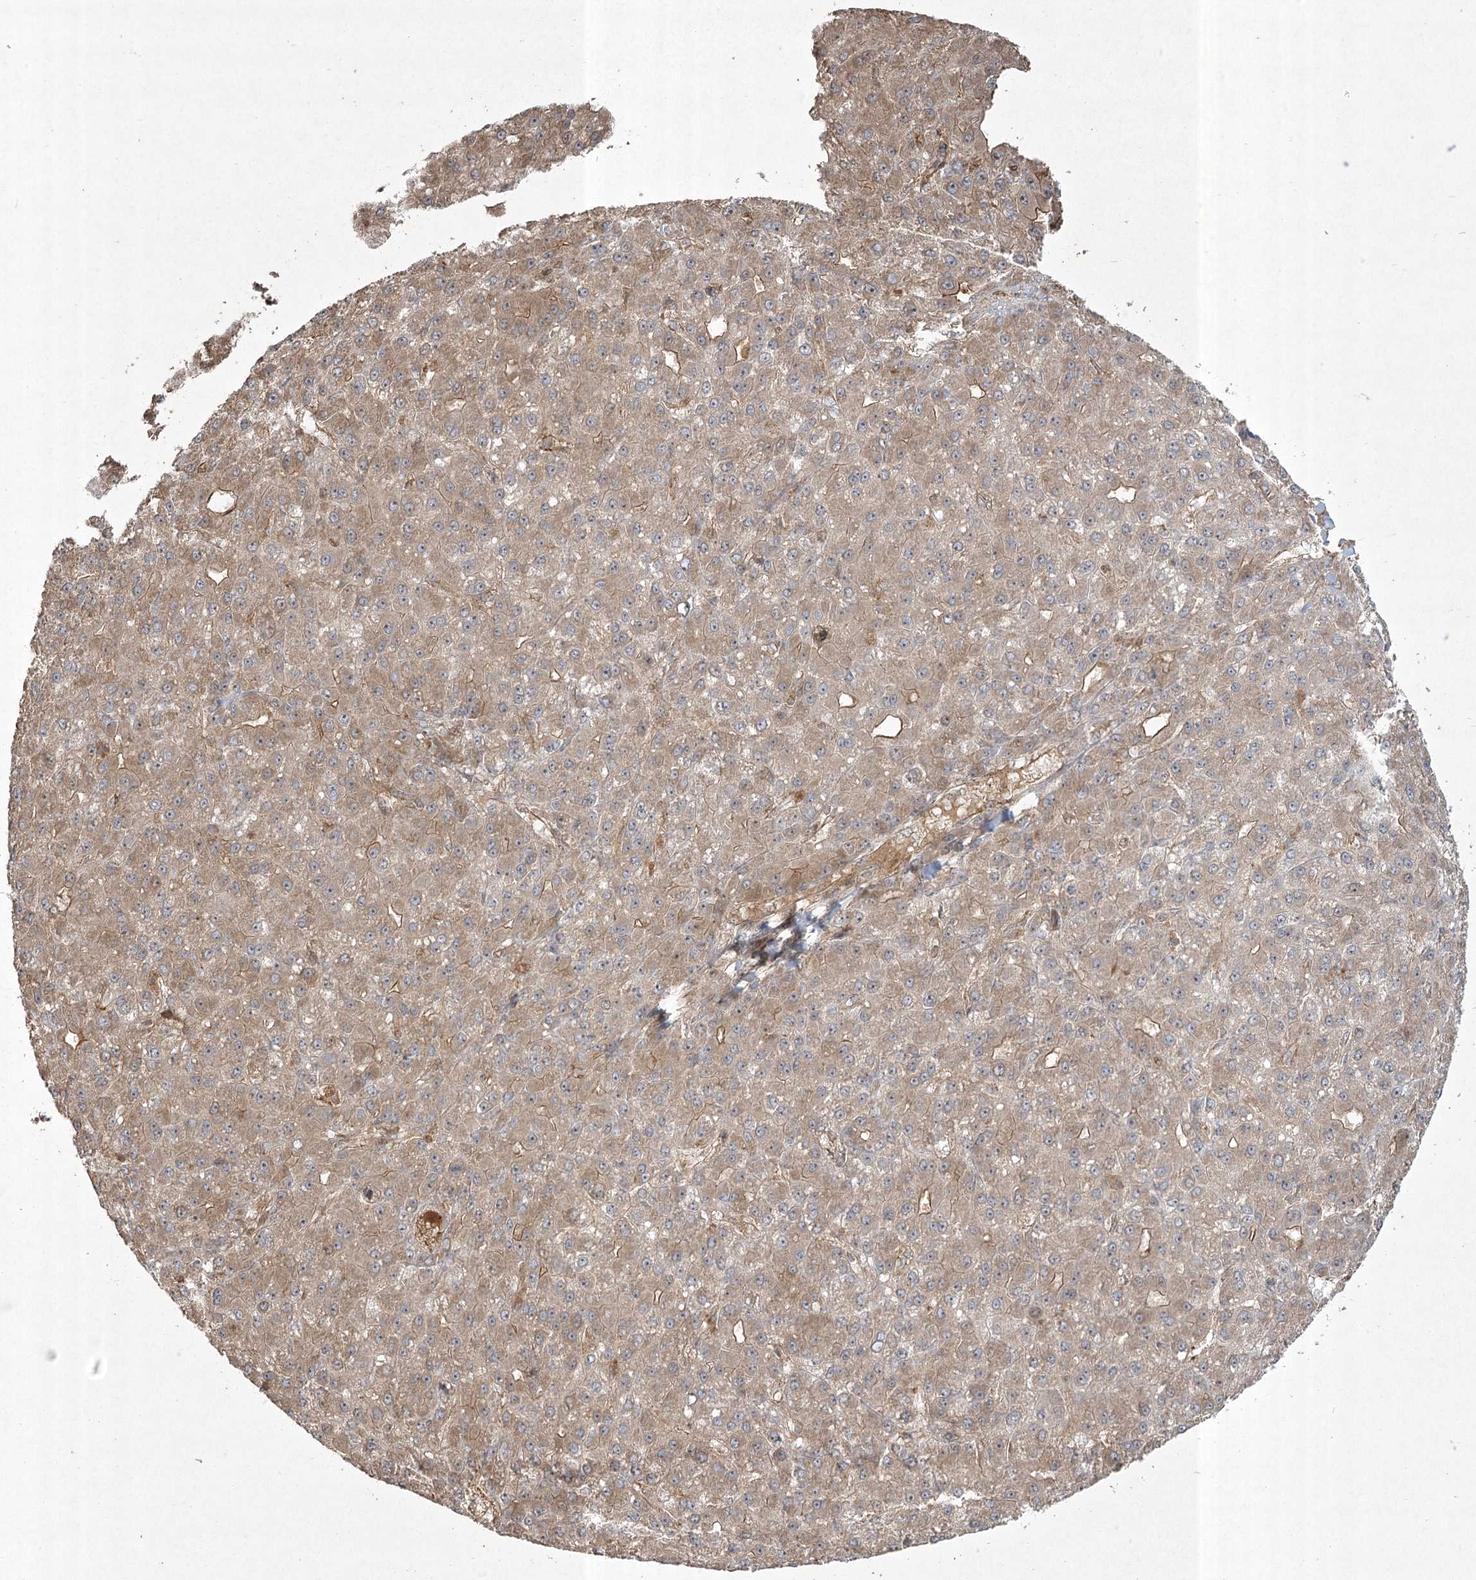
{"staining": {"intensity": "moderate", "quantity": "25%-75%", "location": "cytoplasmic/membranous"}, "tissue": "liver cancer", "cell_type": "Tumor cells", "image_type": "cancer", "snomed": [{"axis": "morphology", "description": "Carcinoma, Hepatocellular, NOS"}, {"axis": "topography", "description": "Liver"}], "caption": "Human hepatocellular carcinoma (liver) stained for a protein (brown) exhibits moderate cytoplasmic/membranous positive positivity in approximately 25%-75% of tumor cells.", "gene": "CPLANE1", "patient": {"sex": "male", "age": 67}}